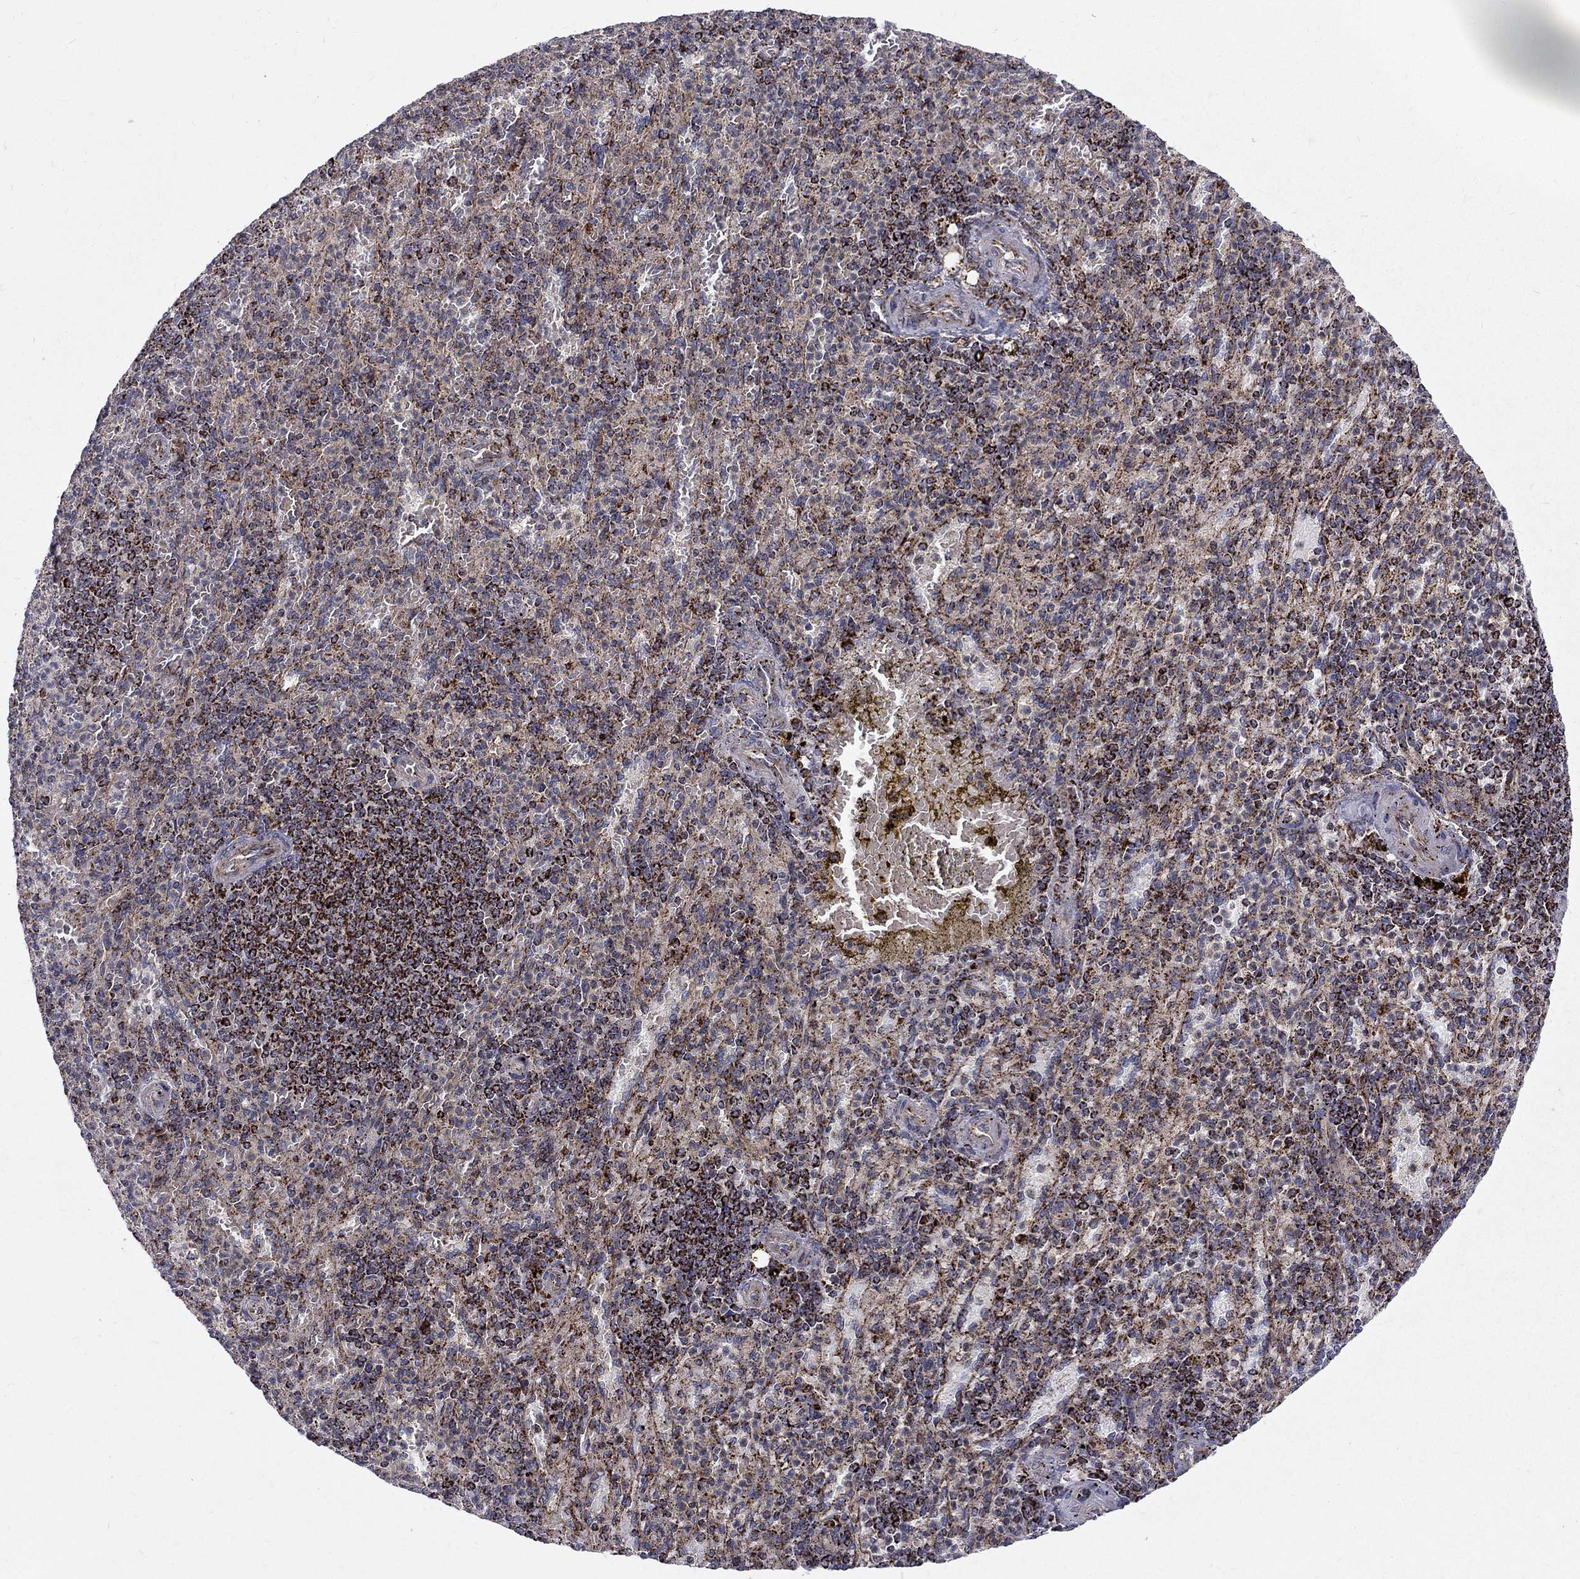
{"staining": {"intensity": "strong", "quantity": ">75%", "location": "cytoplasmic/membranous"}, "tissue": "spleen", "cell_type": "Cells in red pulp", "image_type": "normal", "snomed": [{"axis": "morphology", "description": "Normal tissue, NOS"}, {"axis": "topography", "description": "Spleen"}], "caption": "This micrograph demonstrates immunohistochemistry (IHC) staining of benign spleen, with high strong cytoplasmic/membranous positivity in about >75% of cells in red pulp.", "gene": "ALDH1B1", "patient": {"sex": "female", "age": 74}}